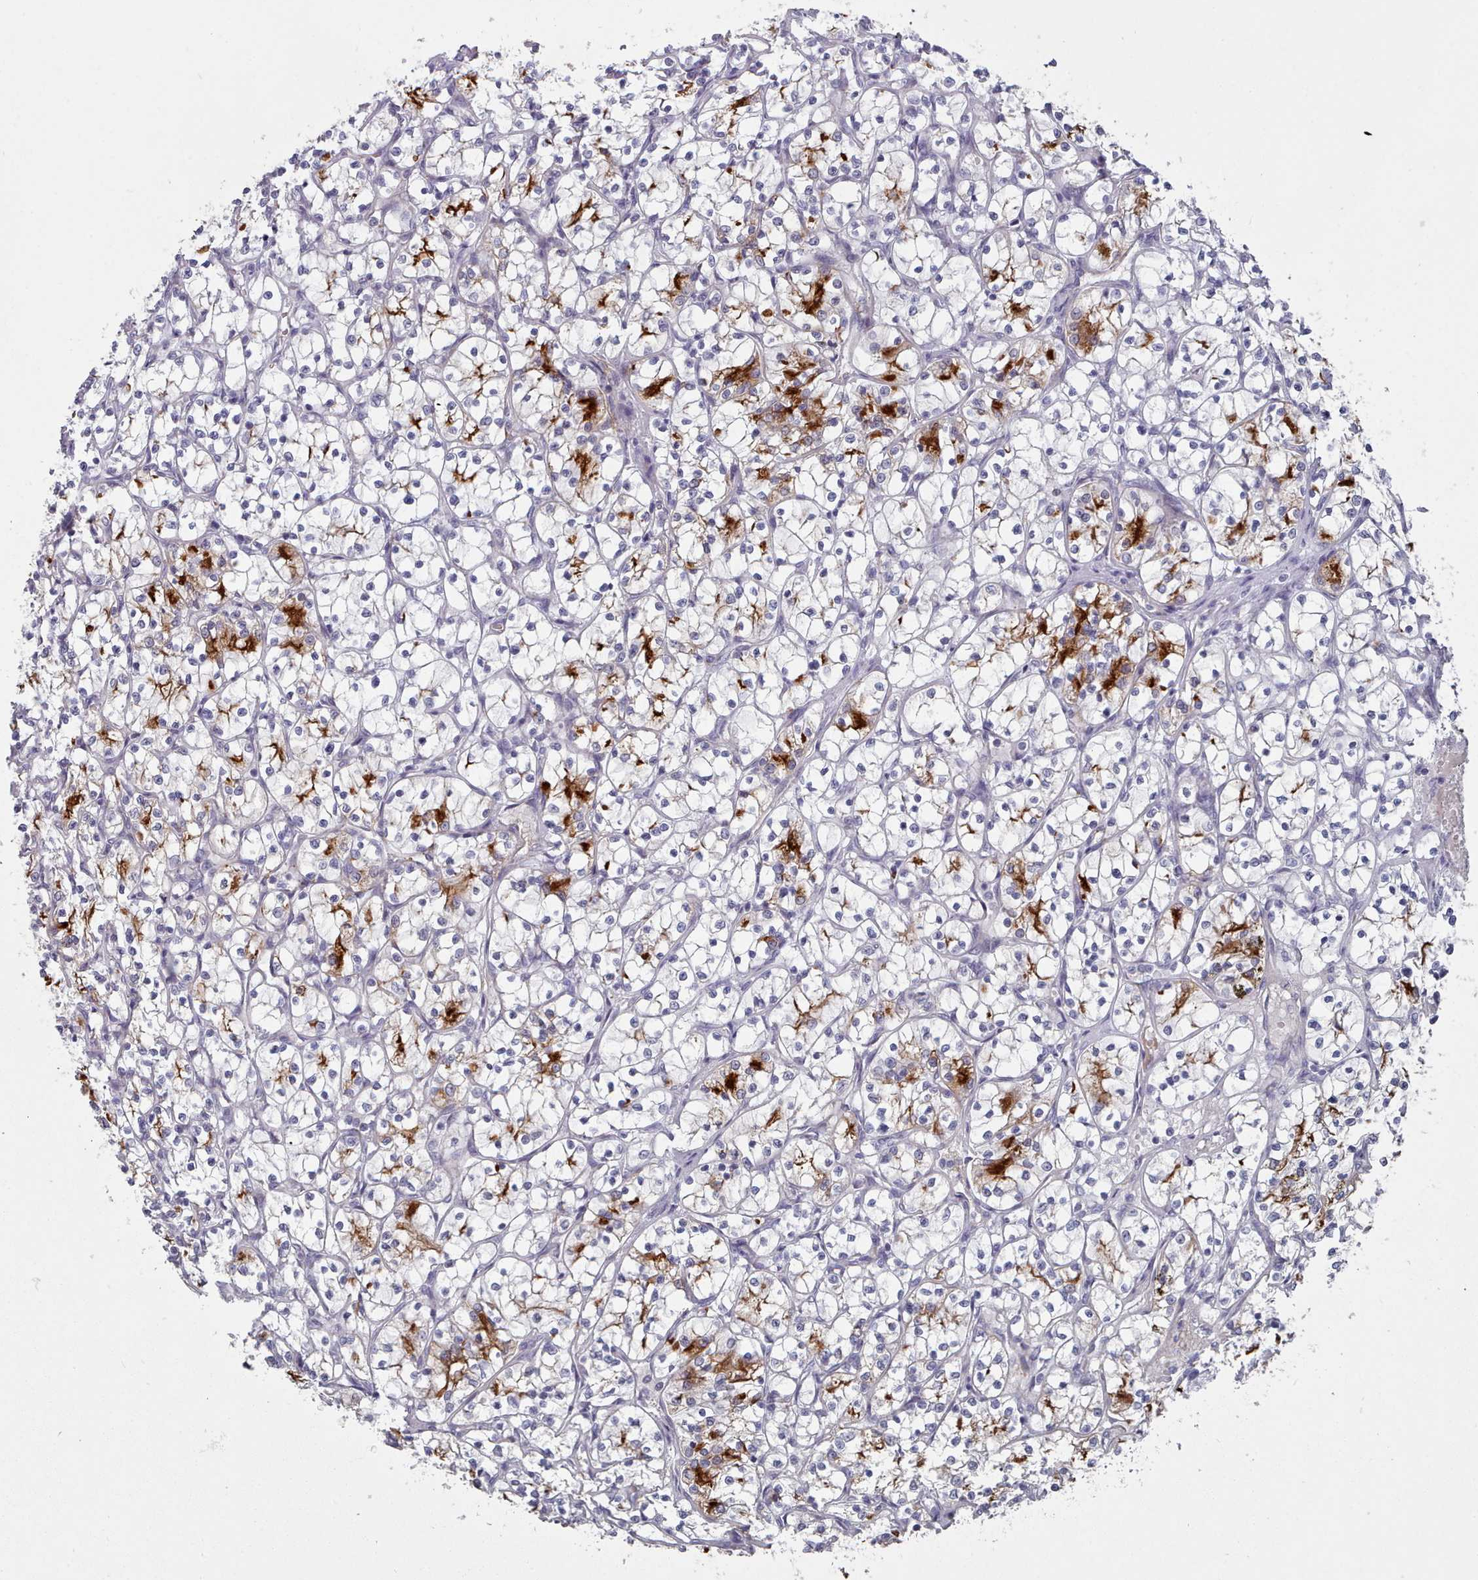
{"staining": {"intensity": "strong", "quantity": "25%-75%", "location": "cytoplasmic/membranous"}, "tissue": "renal cancer", "cell_type": "Tumor cells", "image_type": "cancer", "snomed": [{"axis": "morphology", "description": "Adenocarcinoma, NOS"}, {"axis": "topography", "description": "Kidney"}], "caption": "Immunohistochemistry image of neoplastic tissue: renal cancer (adenocarcinoma) stained using immunohistochemistry exhibits high levels of strong protein expression localized specifically in the cytoplasmic/membranous of tumor cells, appearing as a cytoplasmic/membranous brown color.", "gene": "TRARG1", "patient": {"sex": "female", "age": 69}}